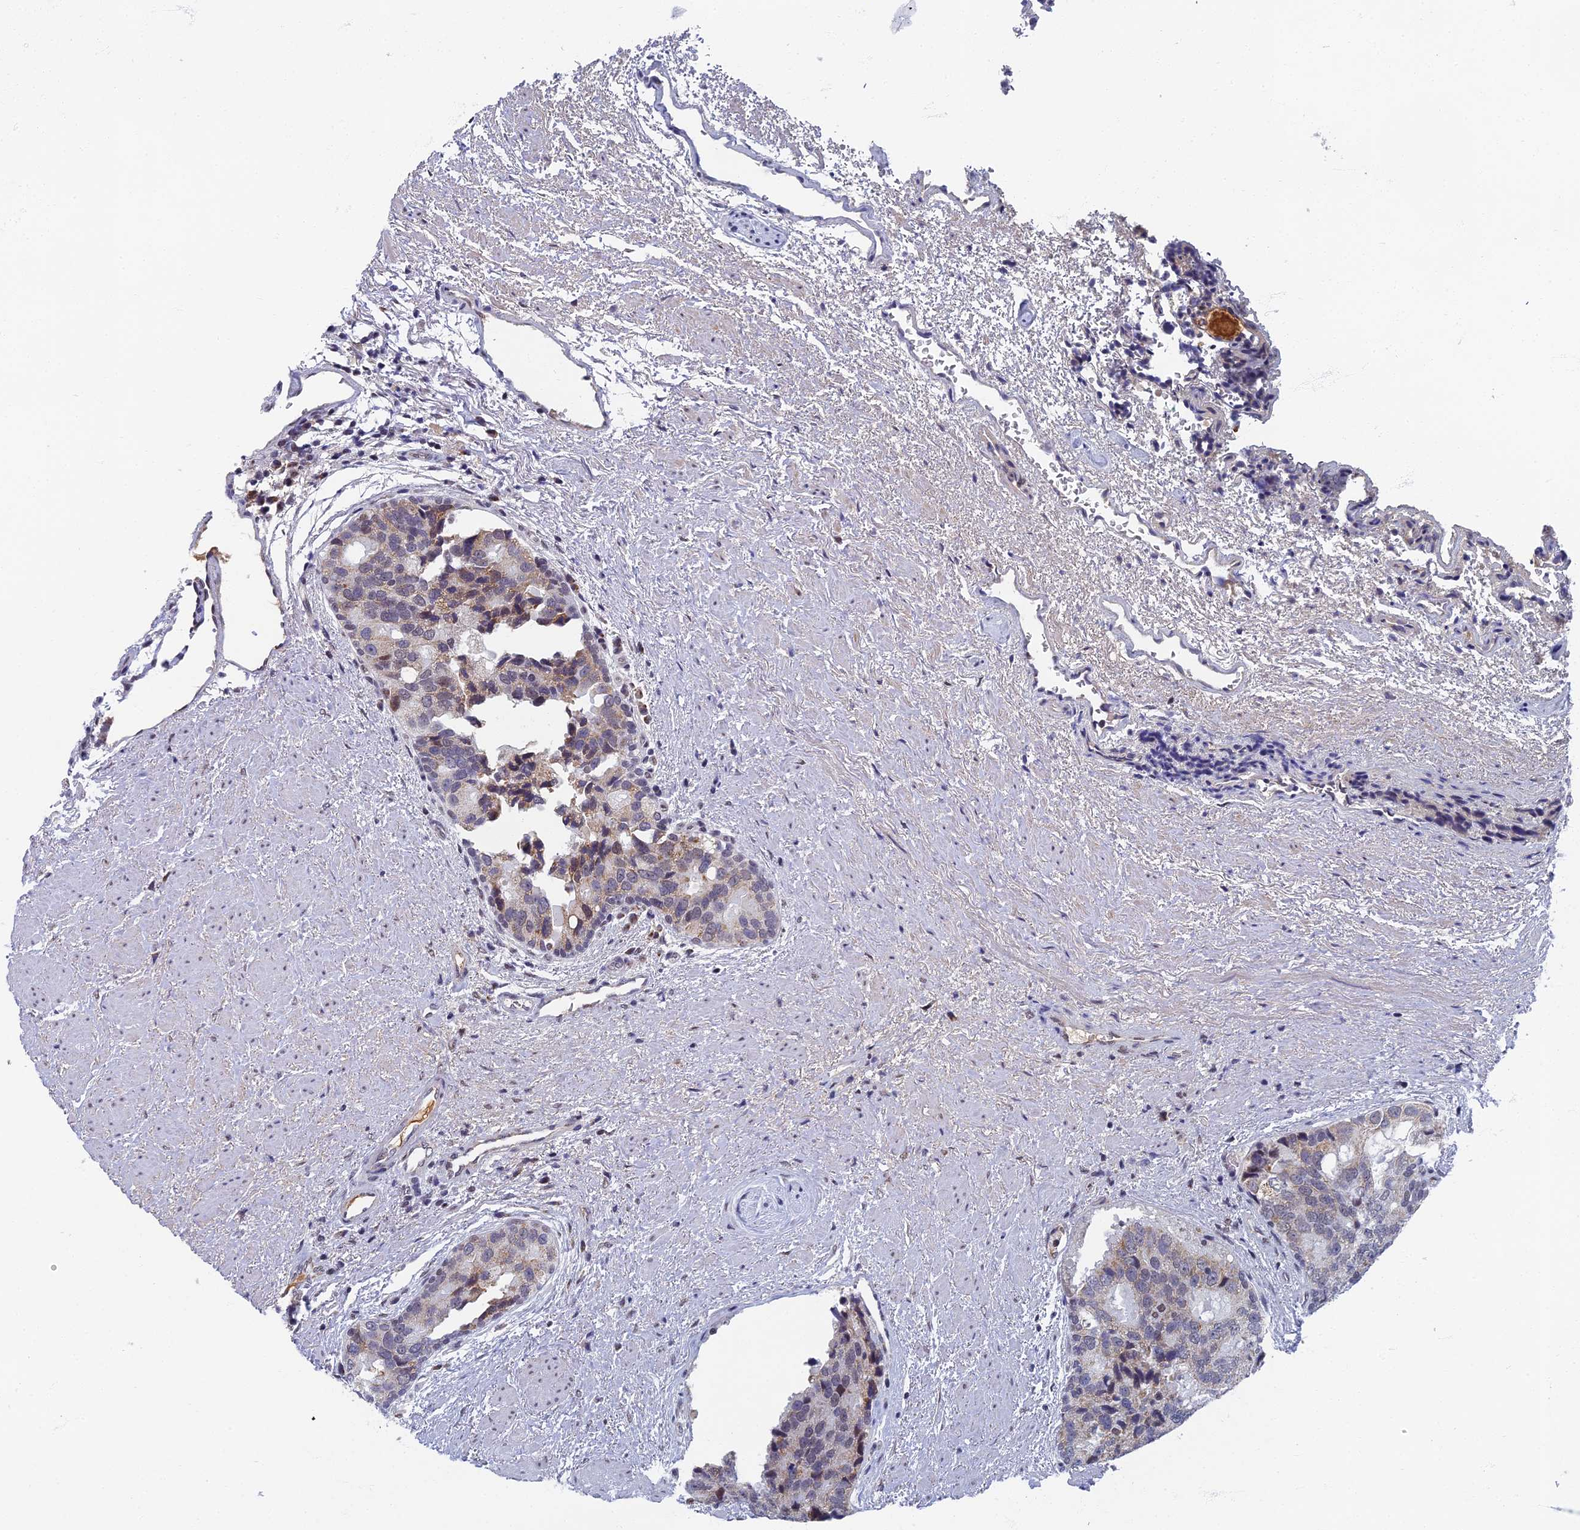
{"staining": {"intensity": "weak", "quantity": "<25%", "location": "cytoplasmic/membranous"}, "tissue": "prostate cancer", "cell_type": "Tumor cells", "image_type": "cancer", "snomed": [{"axis": "morphology", "description": "Adenocarcinoma, High grade"}, {"axis": "topography", "description": "Prostate"}], "caption": "A high-resolution histopathology image shows IHC staining of high-grade adenocarcinoma (prostate), which shows no significant staining in tumor cells.", "gene": "TAF13", "patient": {"sex": "male", "age": 70}}